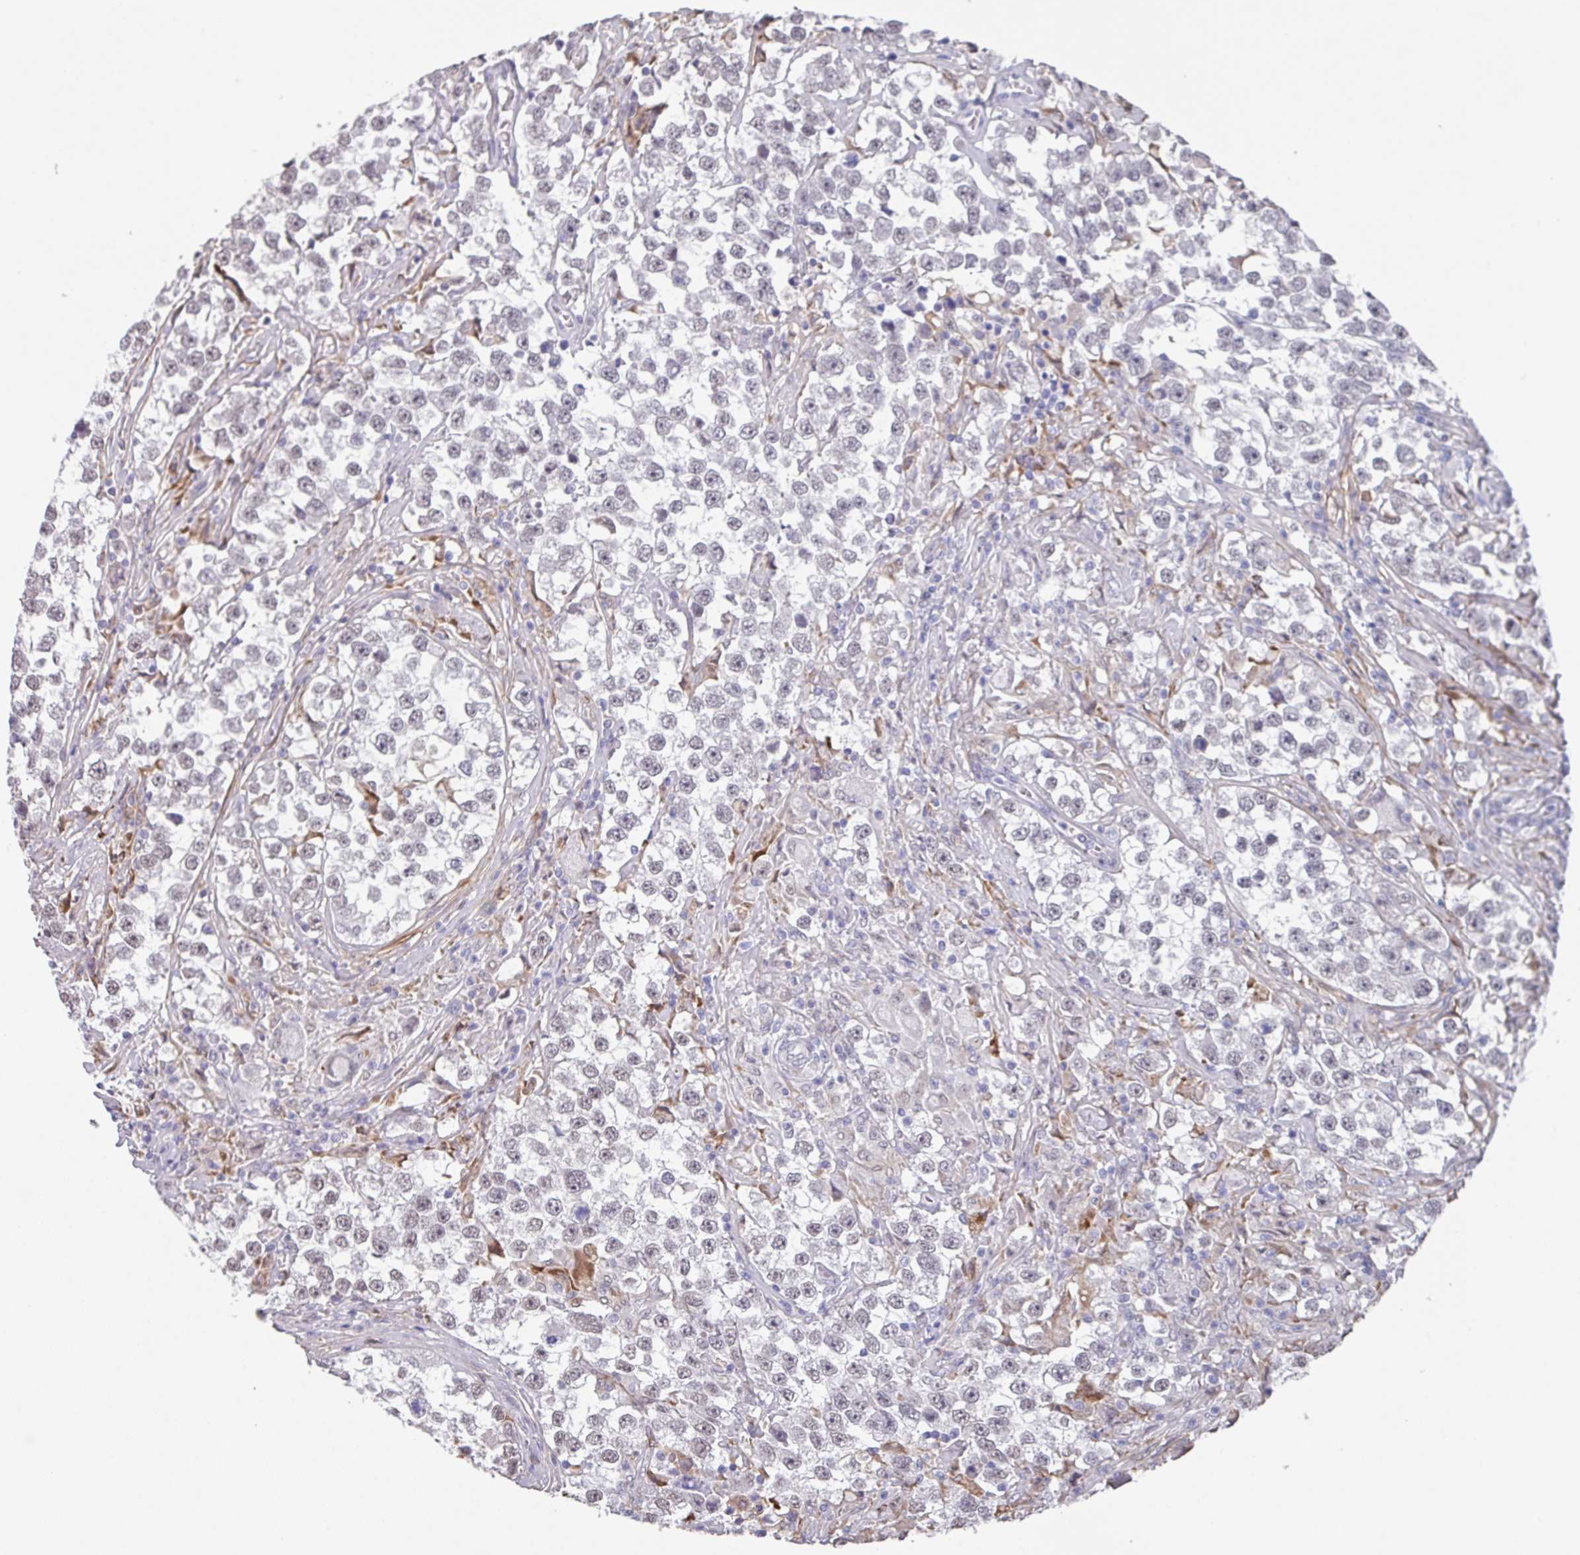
{"staining": {"intensity": "weak", "quantity": "<25%", "location": "nuclear"}, "tissue": "testis cancer", "cell_type": "Tumor cells", "image_type": "cancer", "snomed": [{"axis": "morphology", "description": "Seminoma, NOS"}, {"axis": "topography", "description": "Testis"}], "caption": "Immunohistochemistry (IHC) image of testis seminoma stained for a protein (brown), which demonstrates no staining in tumor cells.", "gene": "C1QB", "patient": {"sex": "male", "age": 46}}